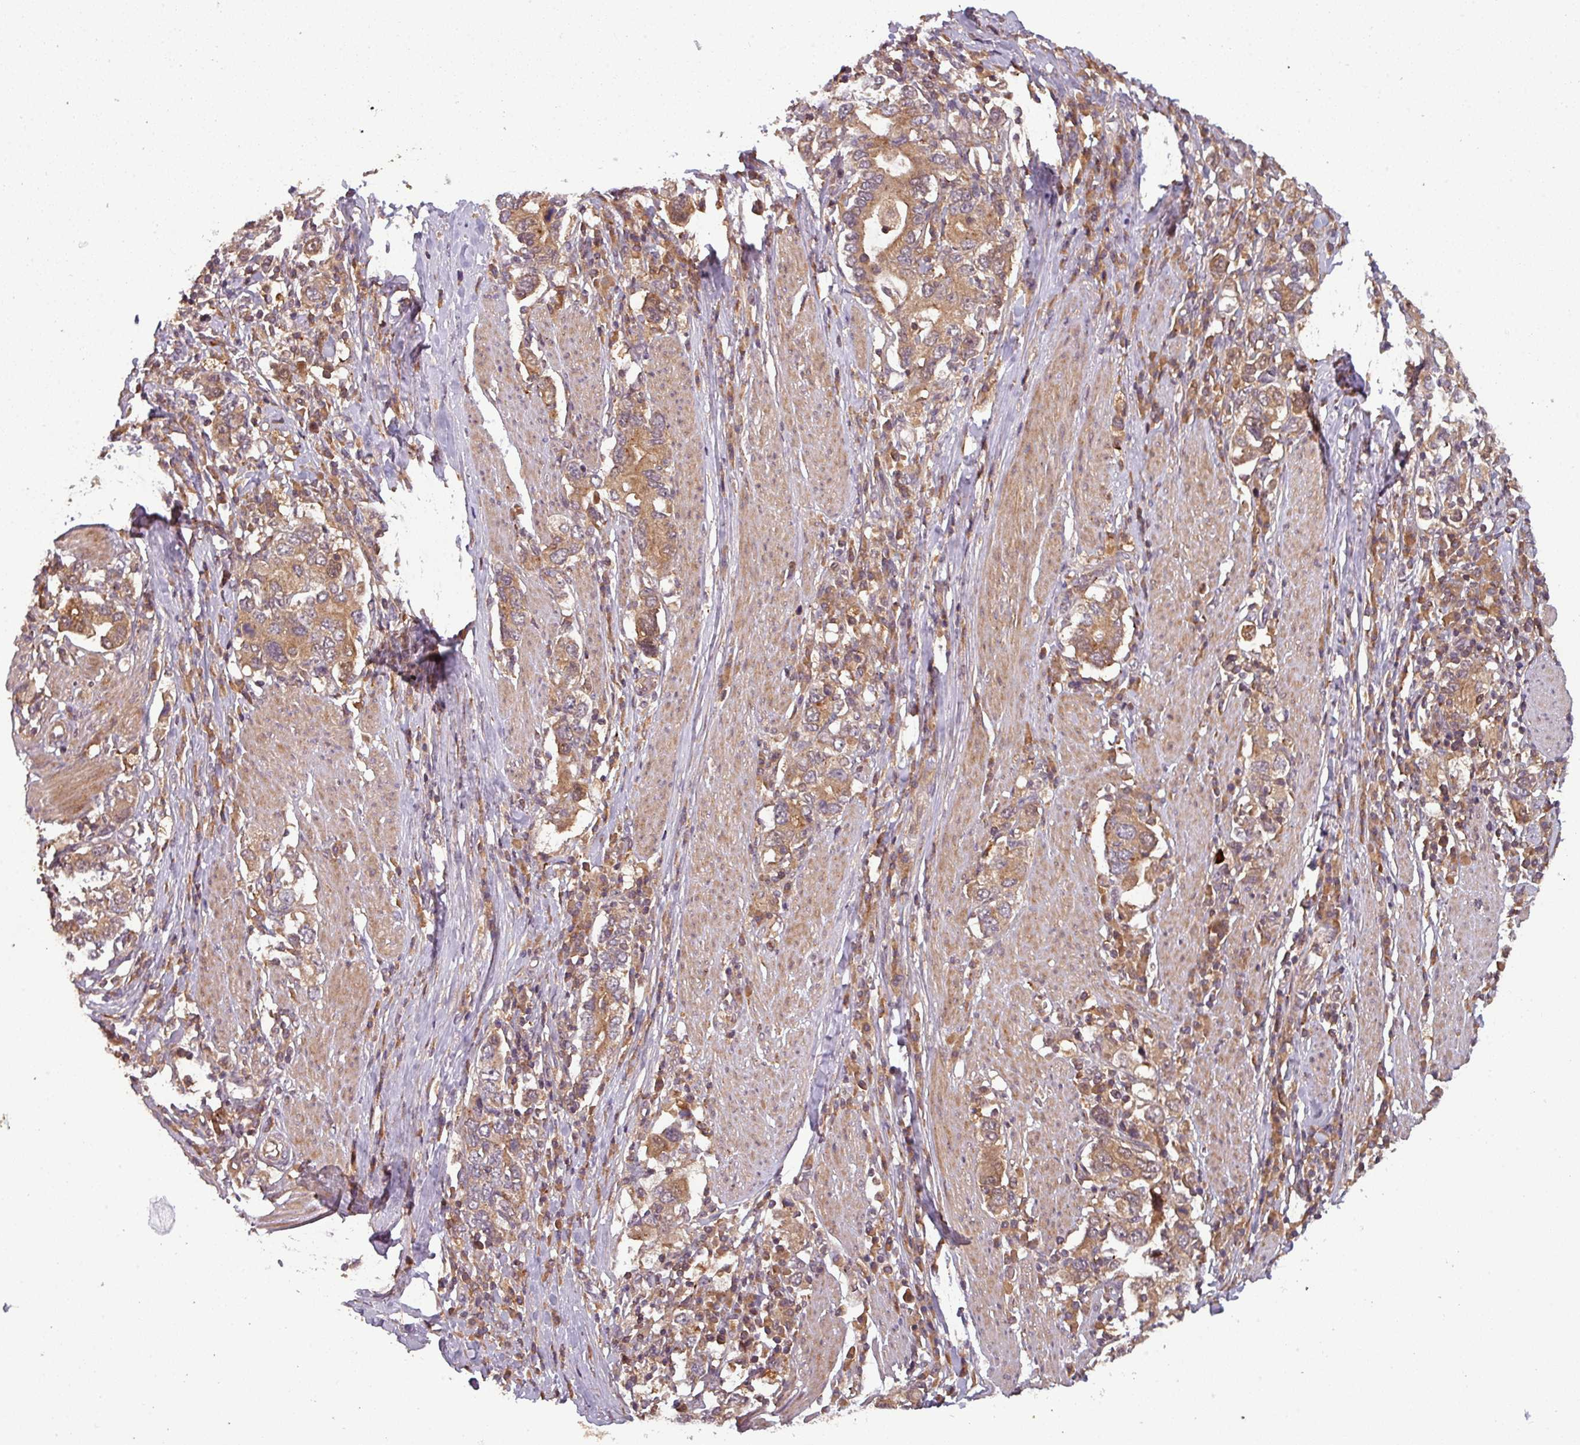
{"staining": {"intensity": "moderate", "quantity": ">75%", "location": "cytoplasmic/membranous"}, "tissue": "stomach cancer", "cell_type": "Tumor cells", "image_type": "cancer", "snomed": [{"axis": "morphology", "description": "Adenocarcinoma, NOS"}, {"axis": "topography", "description": "Stomach, upper"}, {"axis": "topography", "description": "Stomach"}], "caption": "The micrograph exhibits a brown stain indicating the presence of a protein in the cytoplasmic/membranous of tumor cells in stomach adenocarcinoma. (IHC, brightfield microscopy, high magnification).", "gene": "GSKIP", "patient": {"sex": "male", "age": 62}}